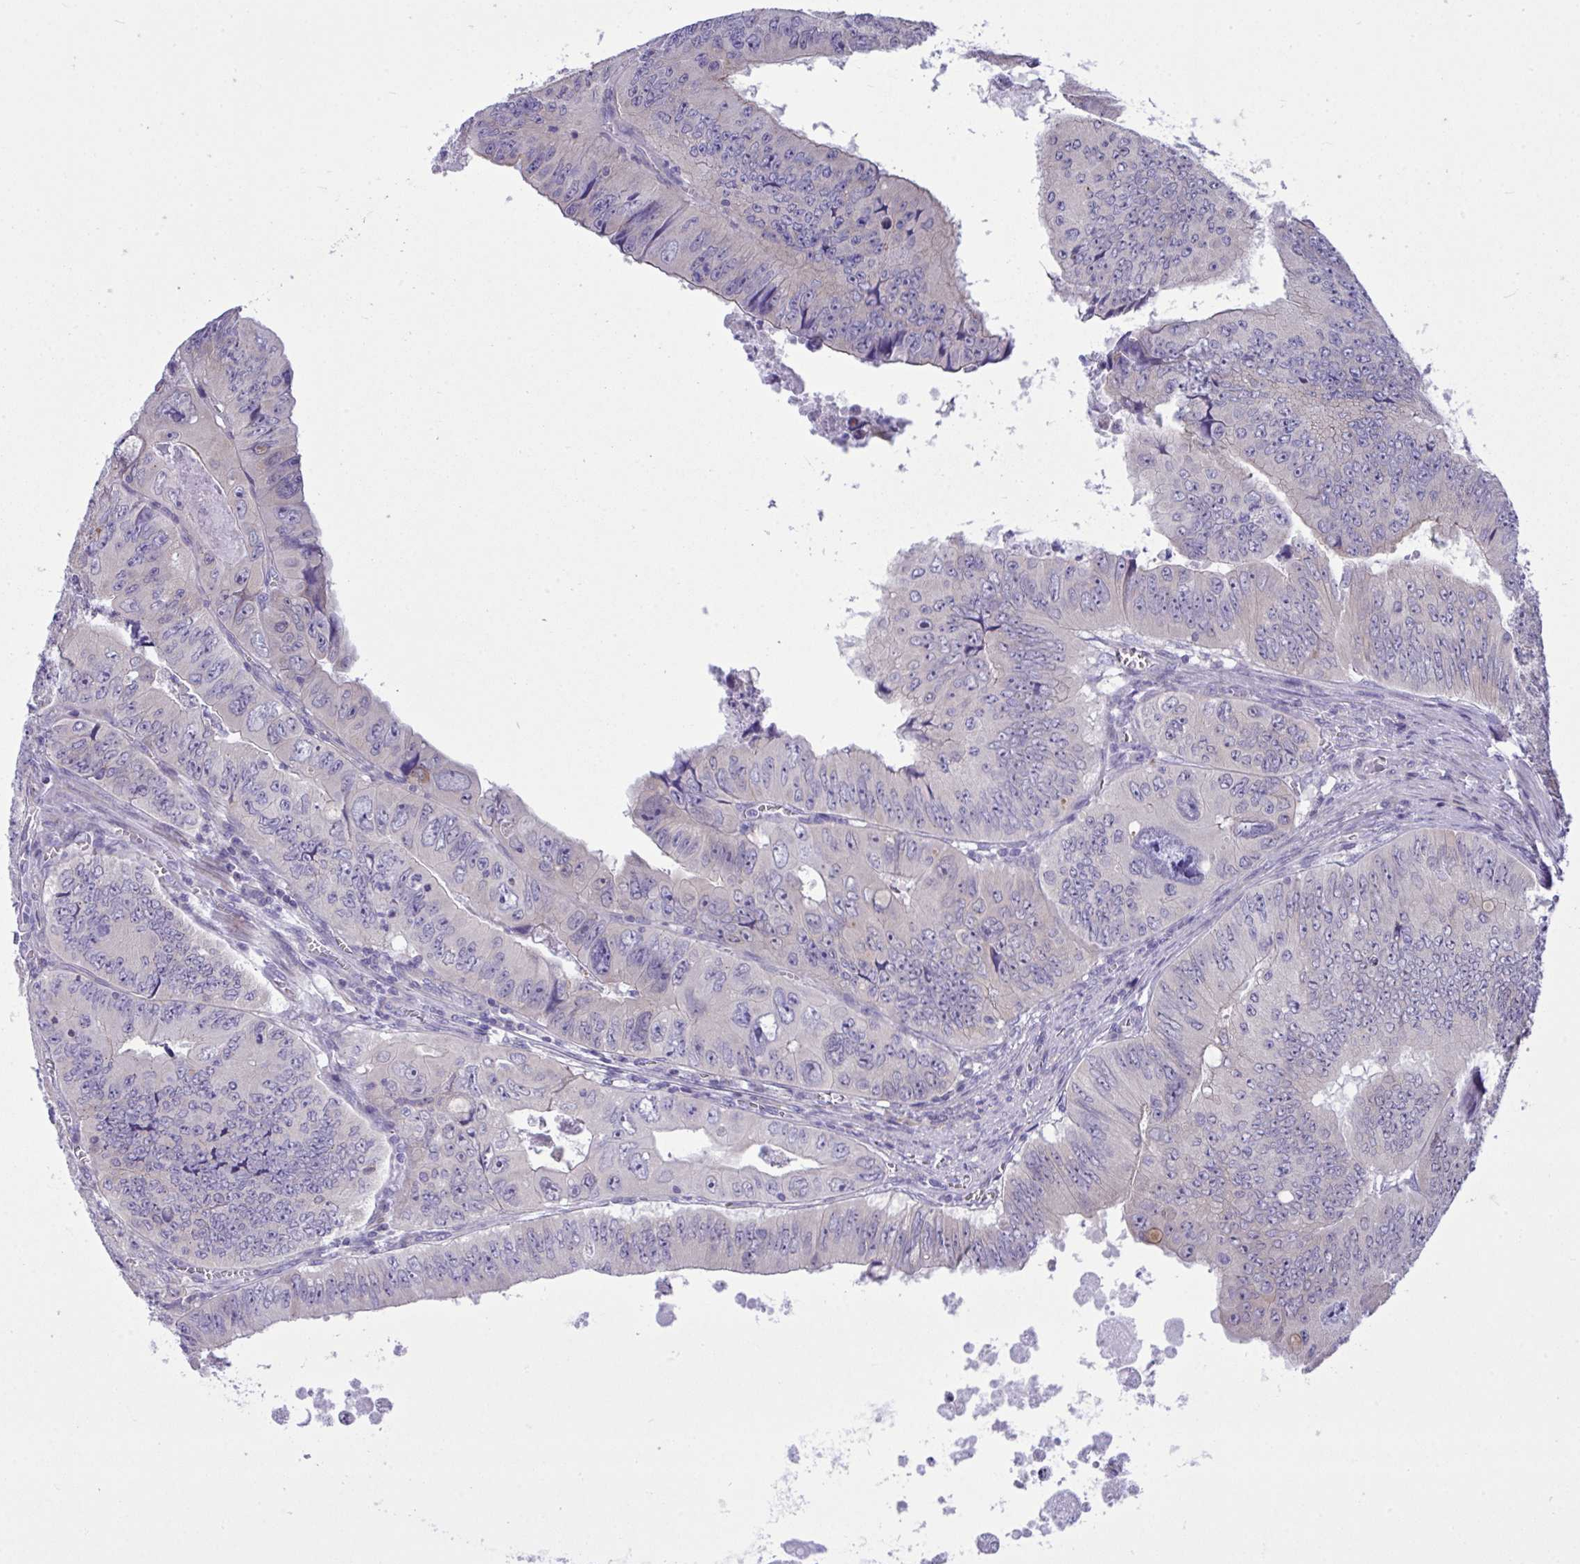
{"staining": {"intensity": "negative", "quantity": "none", "location": "none"}, "tissue": "colorectal cancer", "cell_type": "Tumor cells", "image_type": "cancer", "snomed": [{"axis": "morphology", "description": "Adenocarcinoma, NOS"}, {"axis": "topography", "description": "Colon"}], "caption": "High magnification brightfield microscopy of colorectal cancer (adenocarcinoma) stained with DAB (3,3'-diaminobenzidine) (brown) and counterstained with hematoxylin (blue): tumor cells show no significant staining. The staining is performed using DAB (3,3'-diaminobenzidine) brown chromogen with nuclei counter-stained in using hematoxylin.", "gene": "WDR97", "patient": {"sex": "female", "age": 84}}